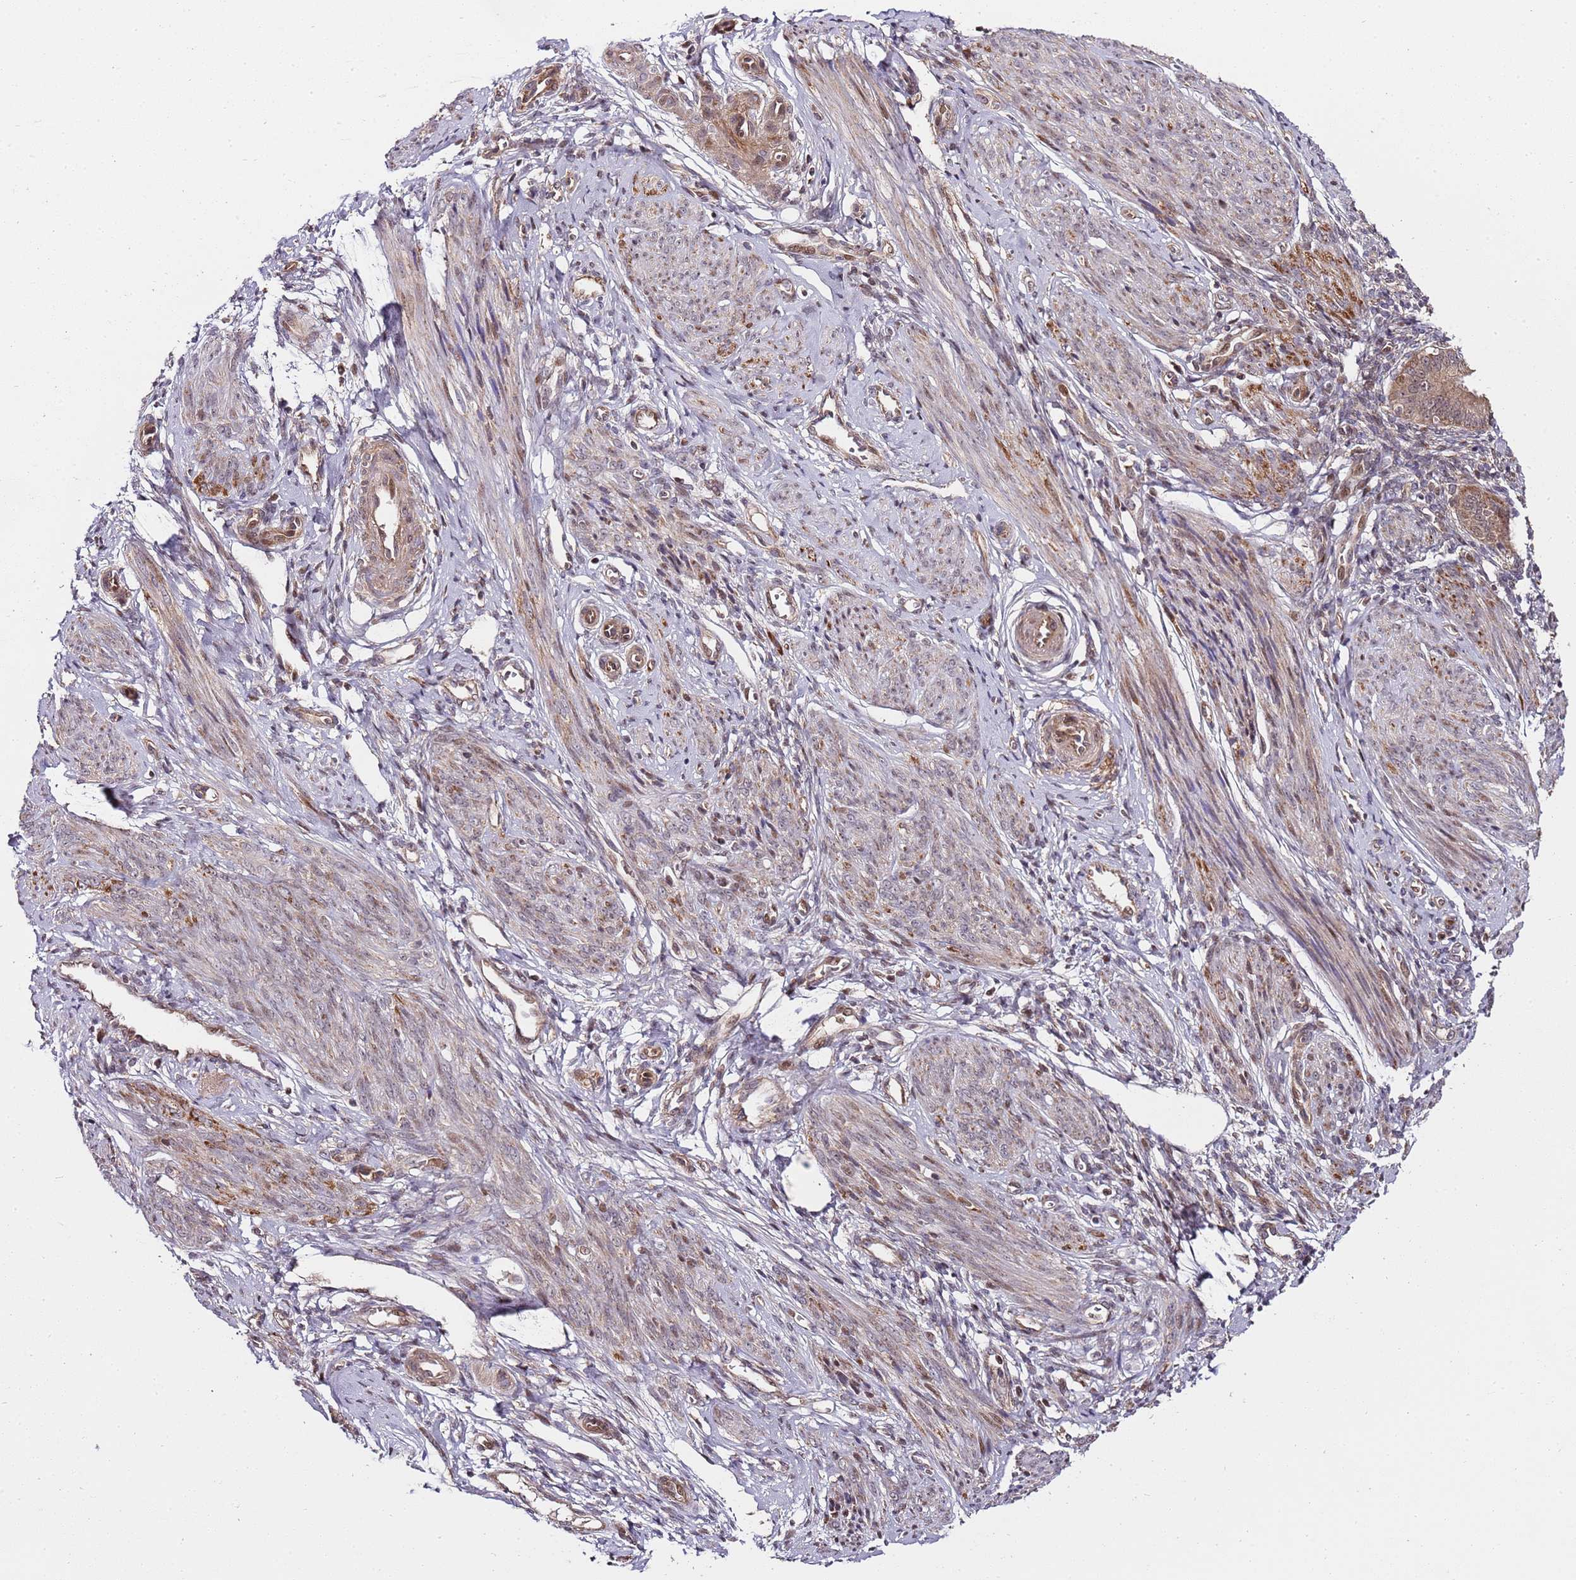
{"staining": {"intensity": "negative", "quantity": "none", "location": "none"}, "tissue": "endometrium", "cell_type": "Cells in endometrial stroma", "image_type": "normal", "snomed": [{"axis": "morphology", "description": "Normal tissue, NOS"}, {"axis": "topography", "description": "Uterus"}, {"axis": "topography", "description": "Endometrium"}], "caption": "The histopathology image displays no significant positivity in cells in endometrial stroma of endometrium.", "gene": "EDC3", "patient": {"sex": "female", "age": 48}}